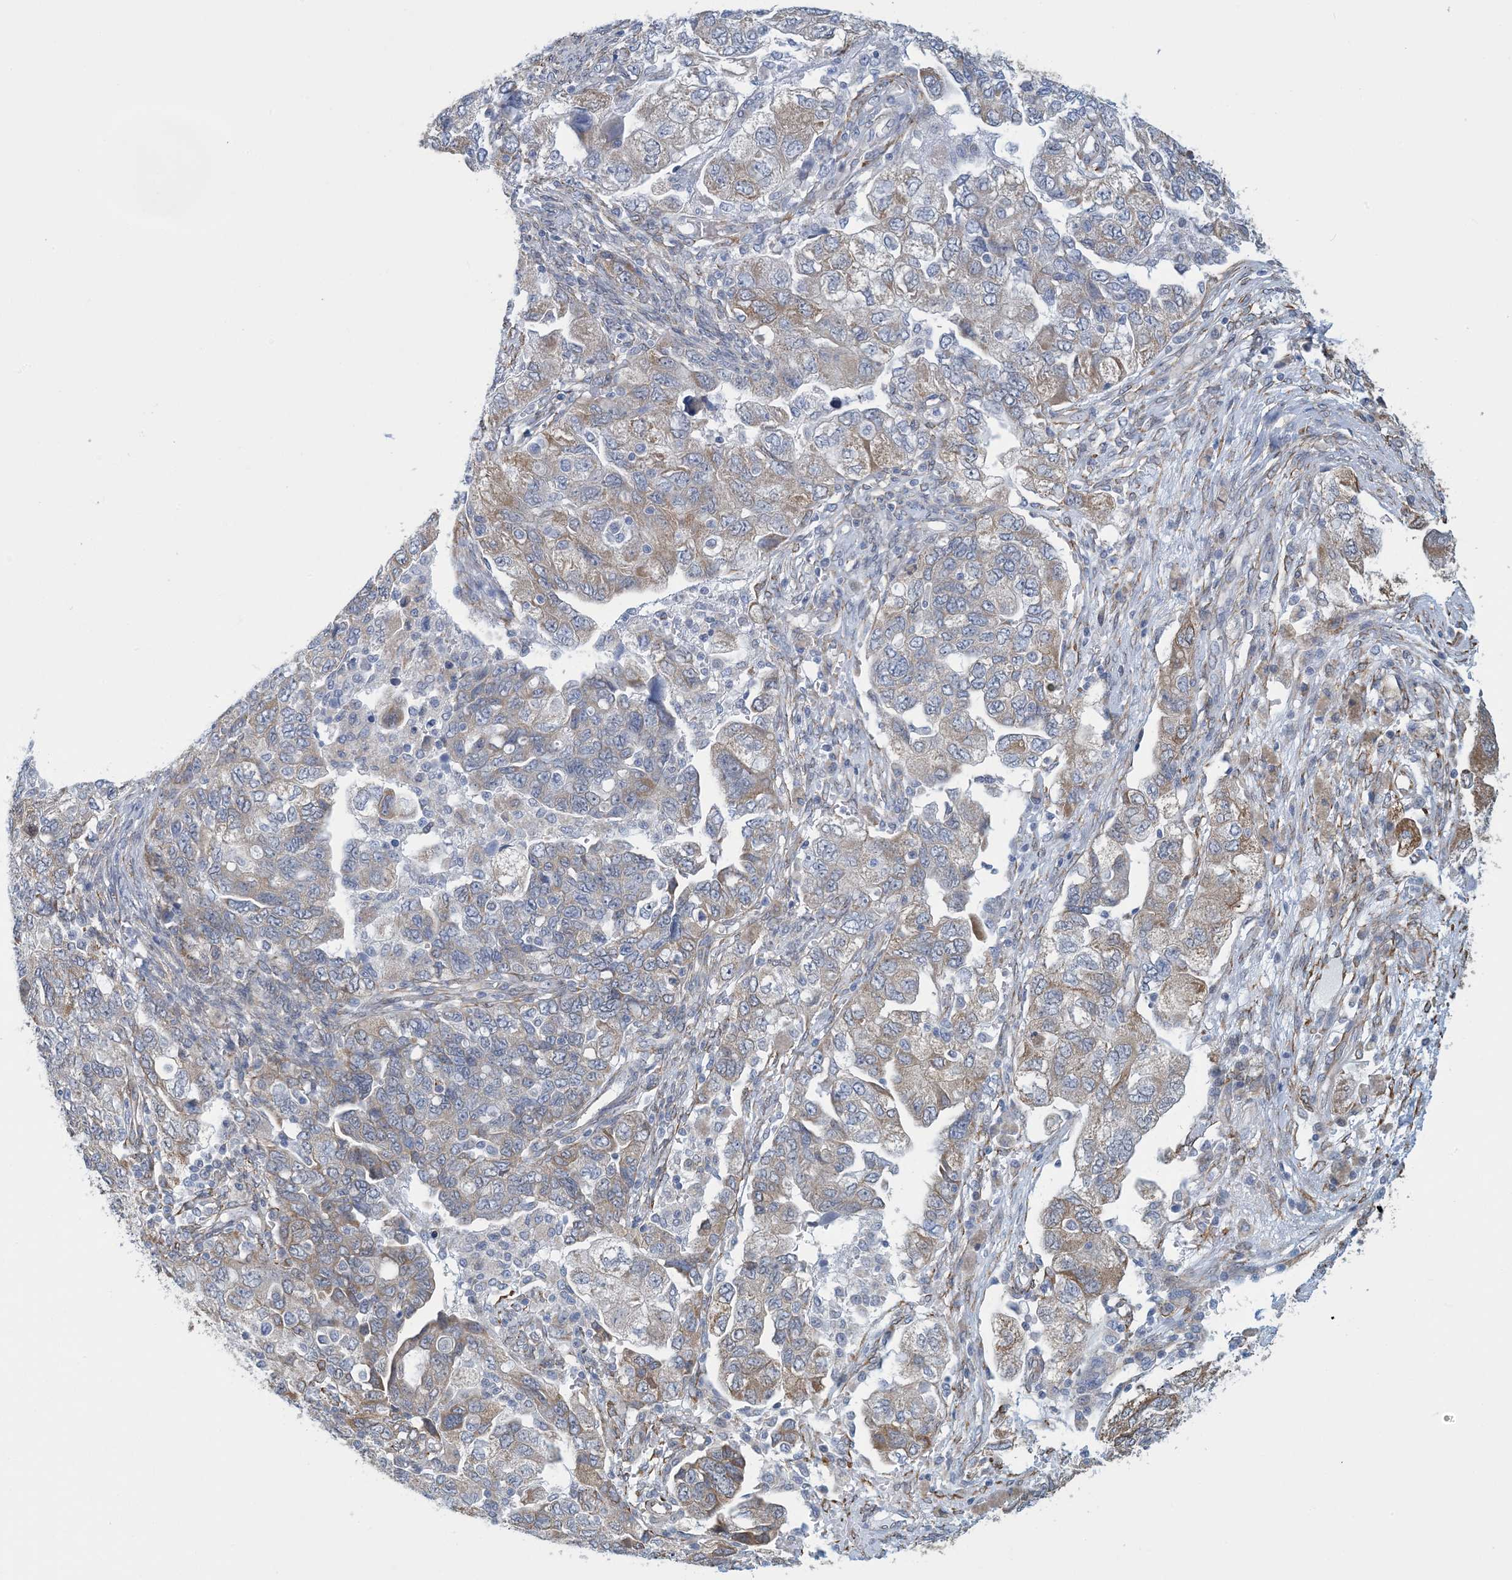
{"staining": {"intensity": "moderate", "quantity": "25%-75%", "location": "cytoplasmic/membranous"}, "tissue": "ovarian cancer", "cell_type": "Tumor cells", "image_type": "cancer", "snomed": [{"axis": "morphology", "description": "Carcinoma, NOS"}, {"axis": "morphology", "description": "Cystadenocarcinoma, serous, NOS"}, {"axis": "topography", "description": "Ovary"}], "caption": "Immunohistochemistry (IHC) of human carcinoma (ovarian) displays medium levels of moderate cytoplasmic/membranous staining in about 25%-75% of tumor cells. The protein is shown in brown color, while the nuclei are stained blue.", "gene": "CCDC14", "patient": {"sex": "female", "age": 69}}